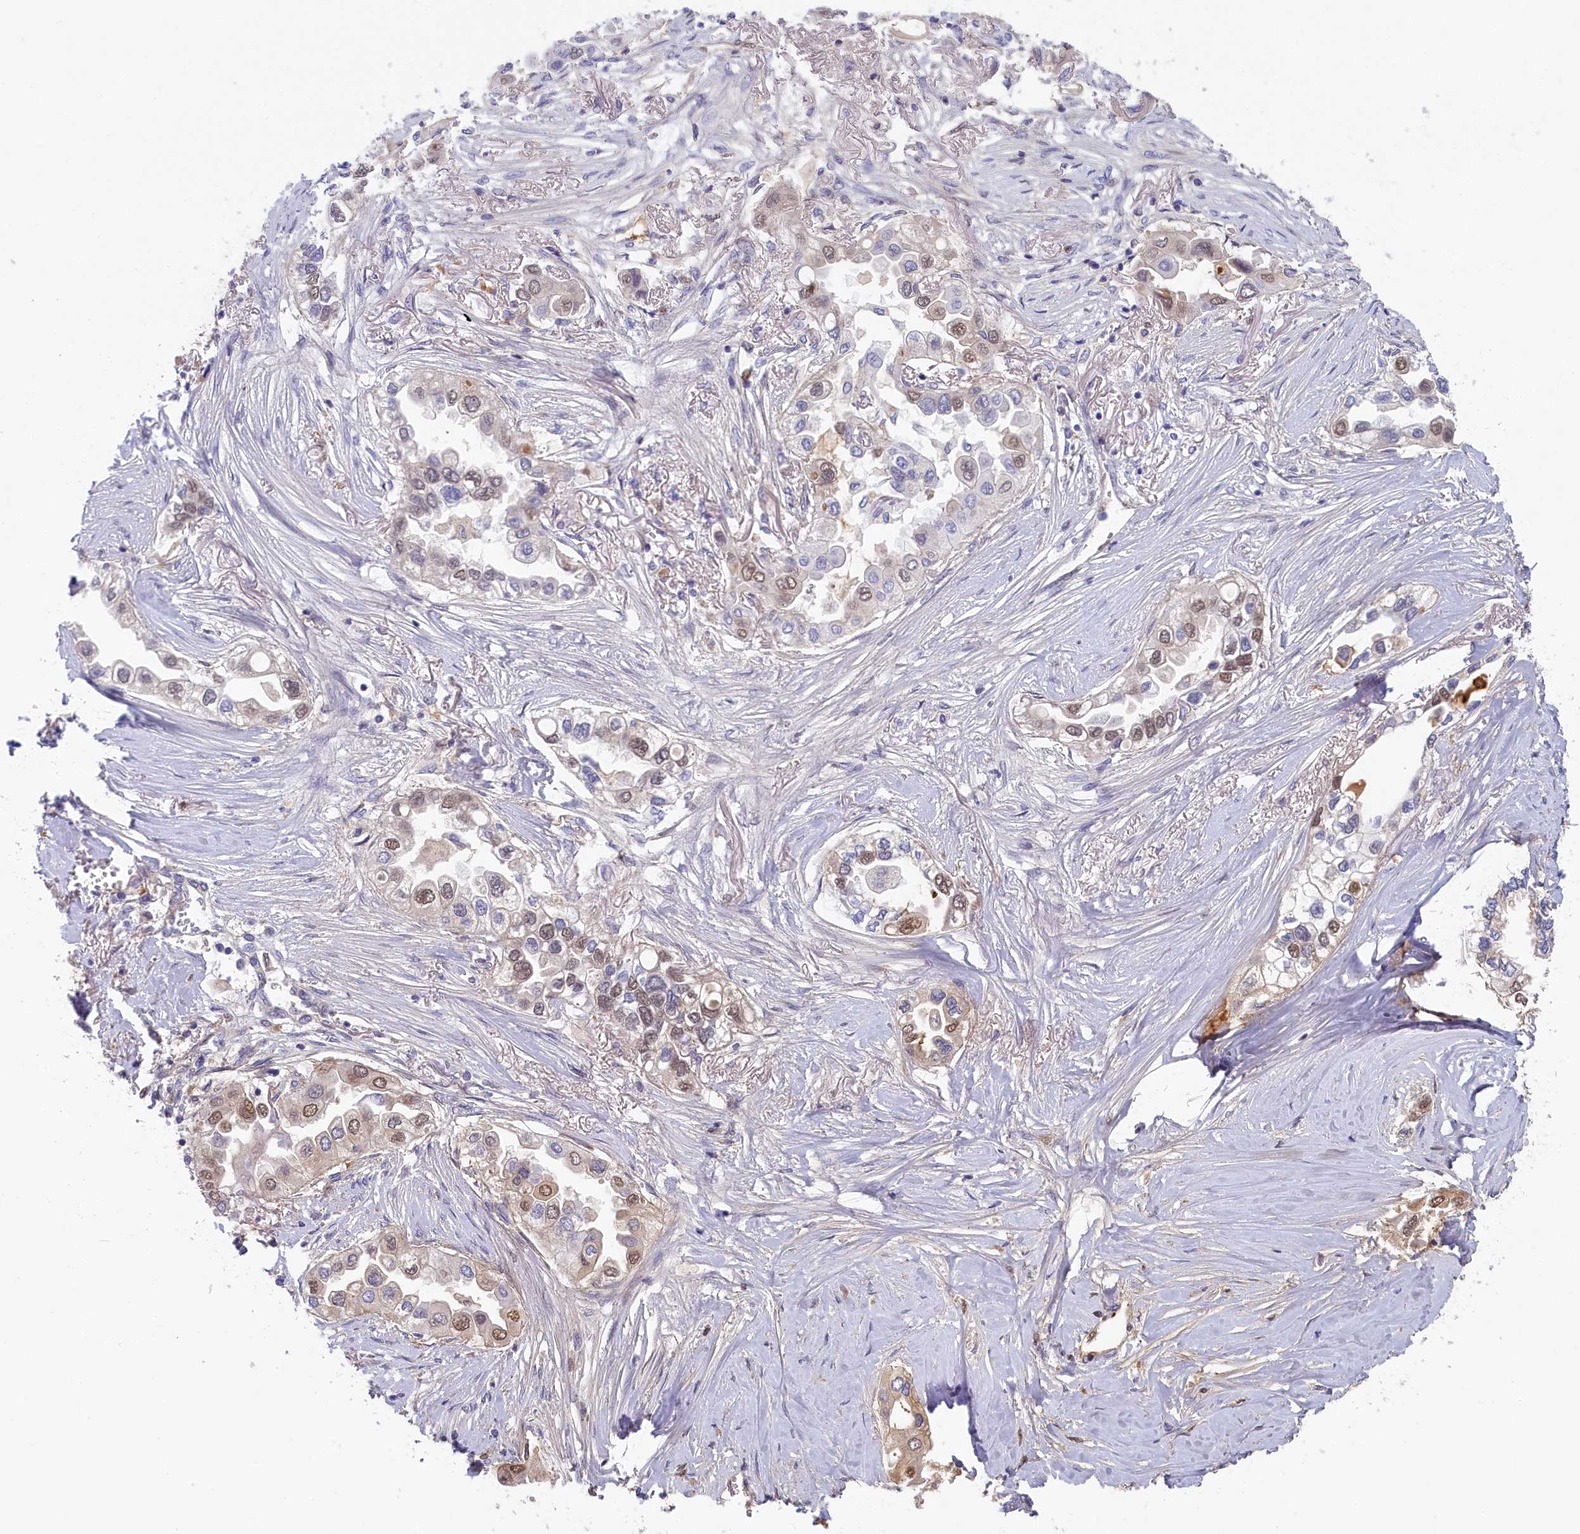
{"staining": {"intensity": "moderate", "quantity": "<25%", "location": "nuclear"}, "tissue": "lung cancer", "cell_type": "Tumor cells", "image_type": "cancer", "snomed": [{"axis": "morphology", "description": "Adenocarcinoma, NOS"}, {"axis": "topography", "description": "Lung"}], "caption": "Lung cancer was stained to show a protein in brown. There is low levels of moderate nuclear positivity in about <25% of tumor cells.", "gene": "STX16", "patient": {"sex": "female", "age": 76}}